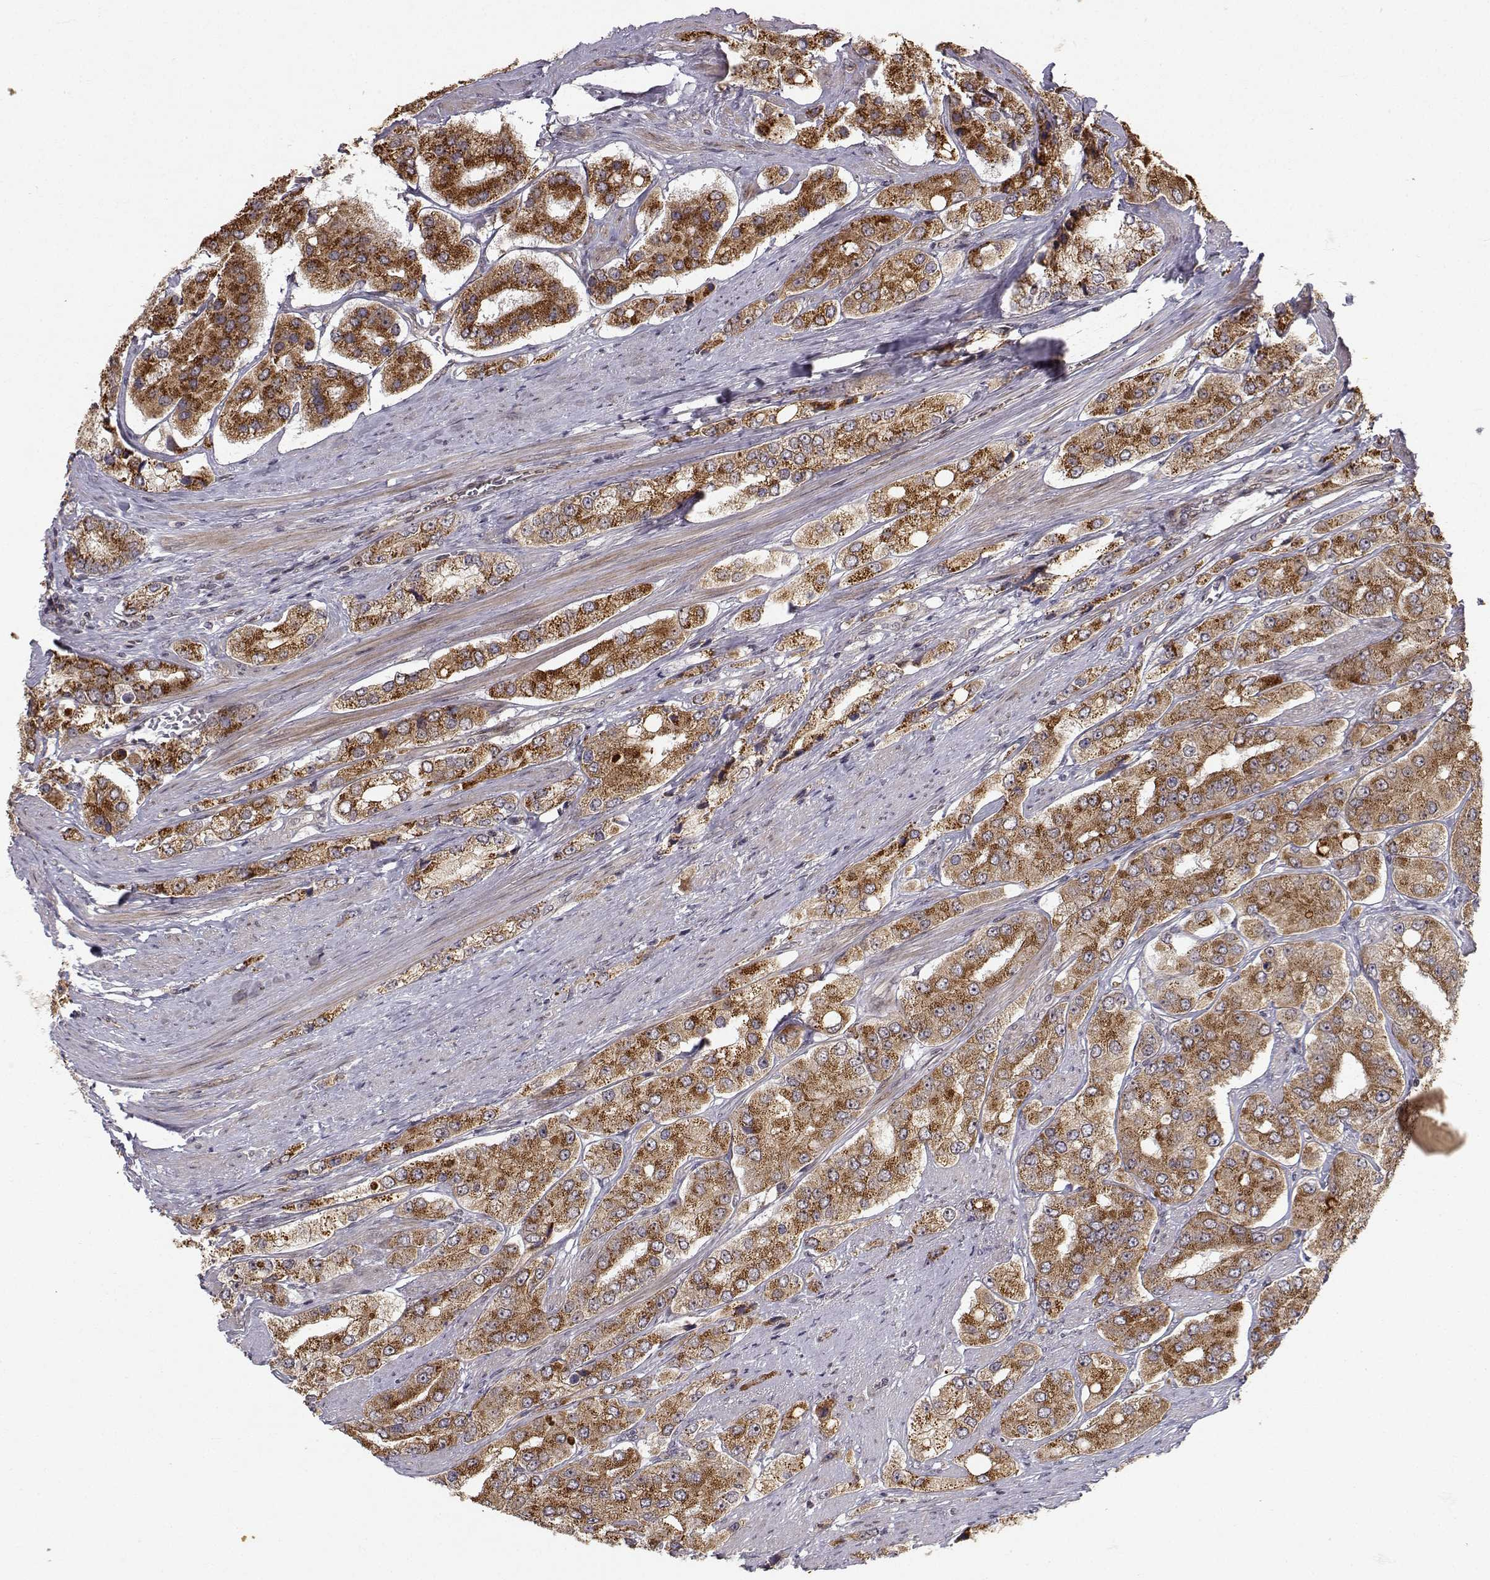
{"staining": {"intensity": "strong", "quantity": "25%-75%", "location": "cytoplasmic/membranous"}, "tissue": "prostate cancer", "cell_type": "Tumor cells", "image_type": "cancer", "snomed": [{"axis": "morphology", "description": "Adenocarcinoma, Low grade"}, {"axis": "topography", "description": "Prostate"}], "caption": "A brown stain shows strong cytoplasmic/membranous expression of a protein in prostate cancer tumor cells.", "gene": "APC", "patient": {"sex": "male", "age": 69}}